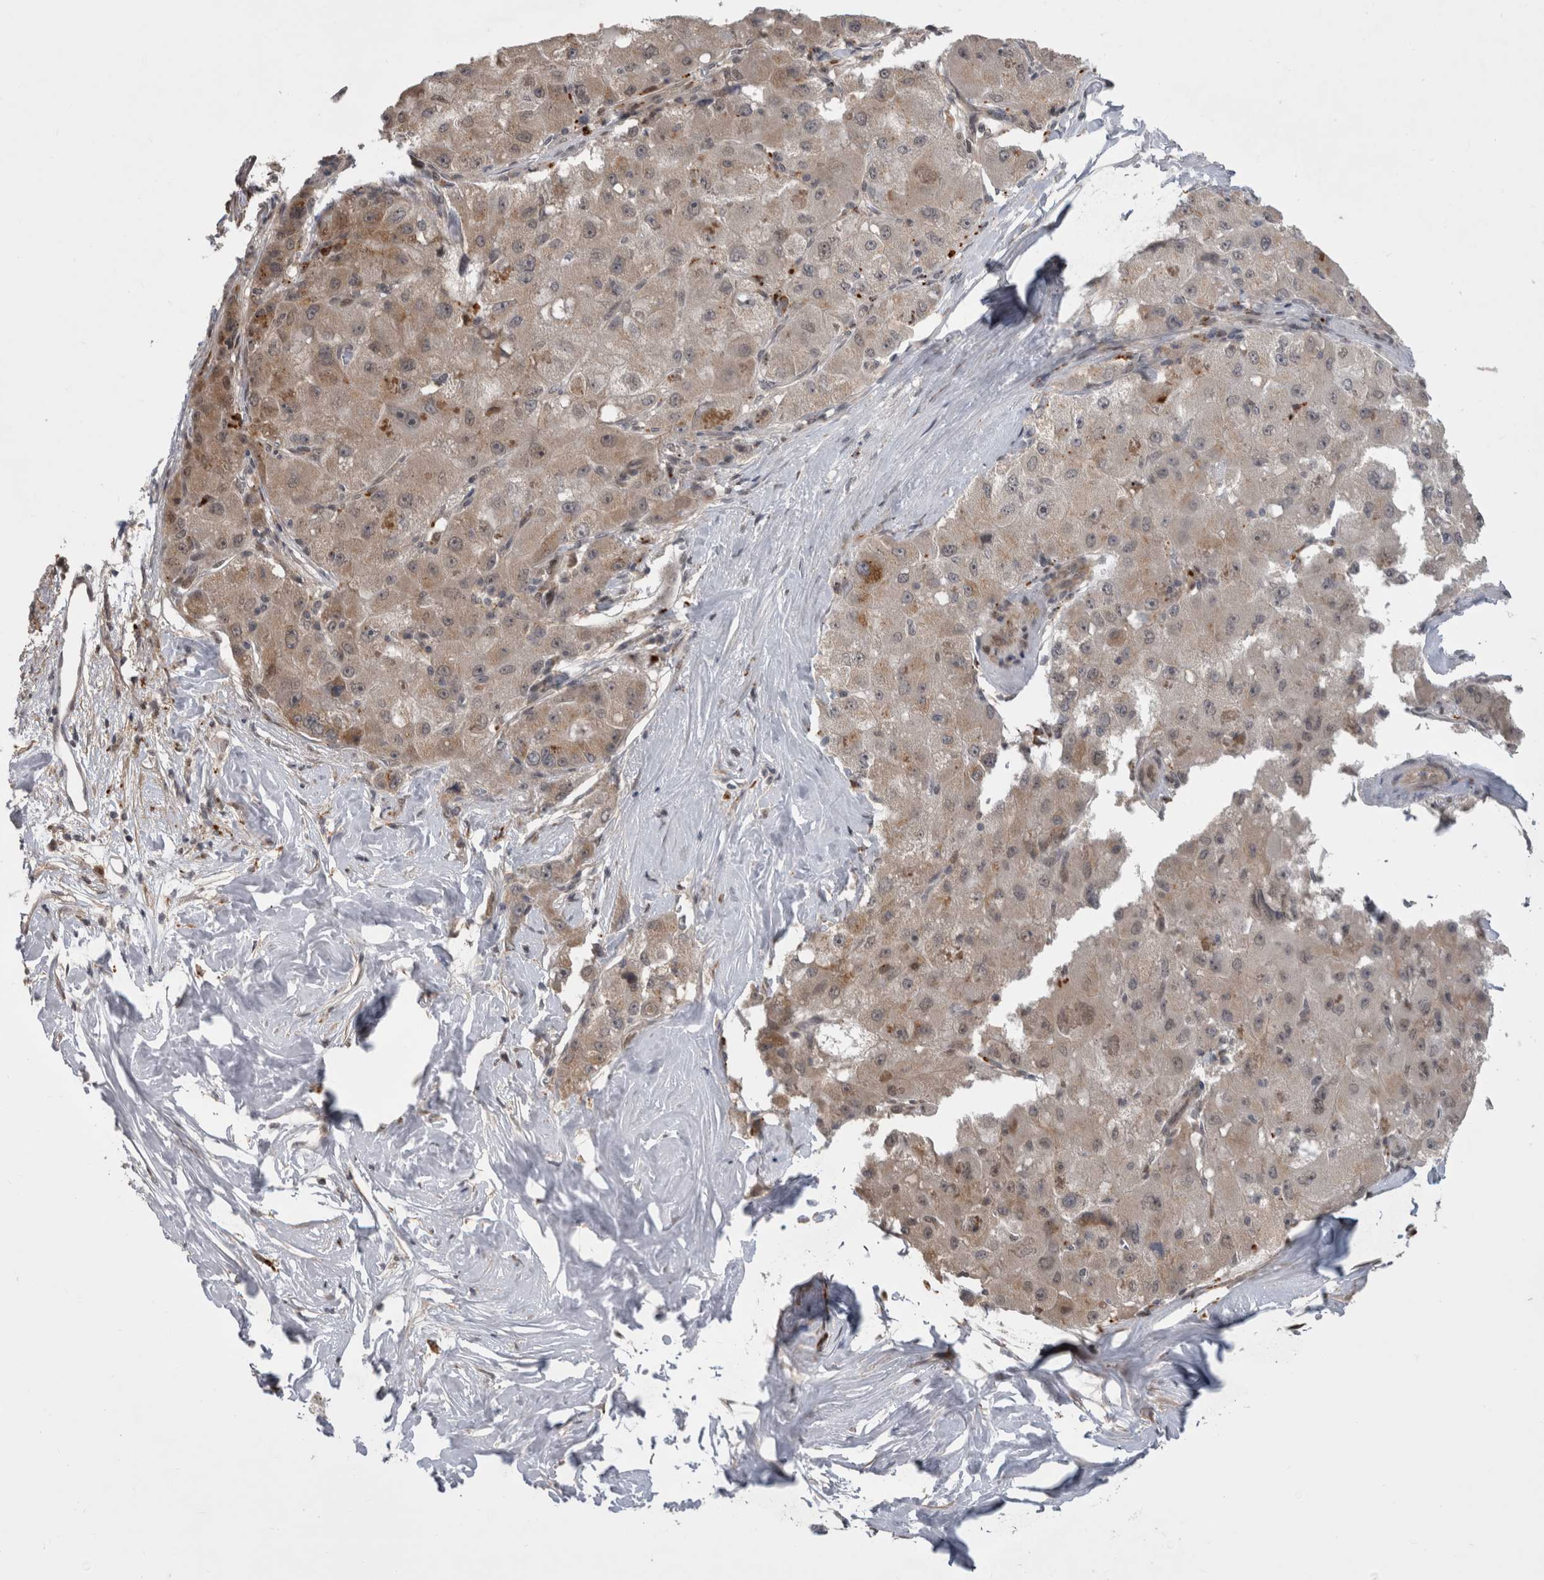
{"staining": {"intensity": "weak", "quantity": "25%-75%", "location": "cytoplasmic/membranous,nuclear"}, "tissue": "liver cancer", "cell_type": "Tumor cells", "image_type": "cancer", "snomed": [{"axis": "morphology", "description": "Carcinoma, Hepatocellular, NOS"}, {"axis": "topography", "description": "Liver"}], "caption": "Protein staining of liver cancer tissue exhibits weak cytoplasmic/membranous and nuclear positivity in approximately 25%-75% of tumor cells.", "gene": "MTBP", "patient": {"sex": "male", "age": 80}}